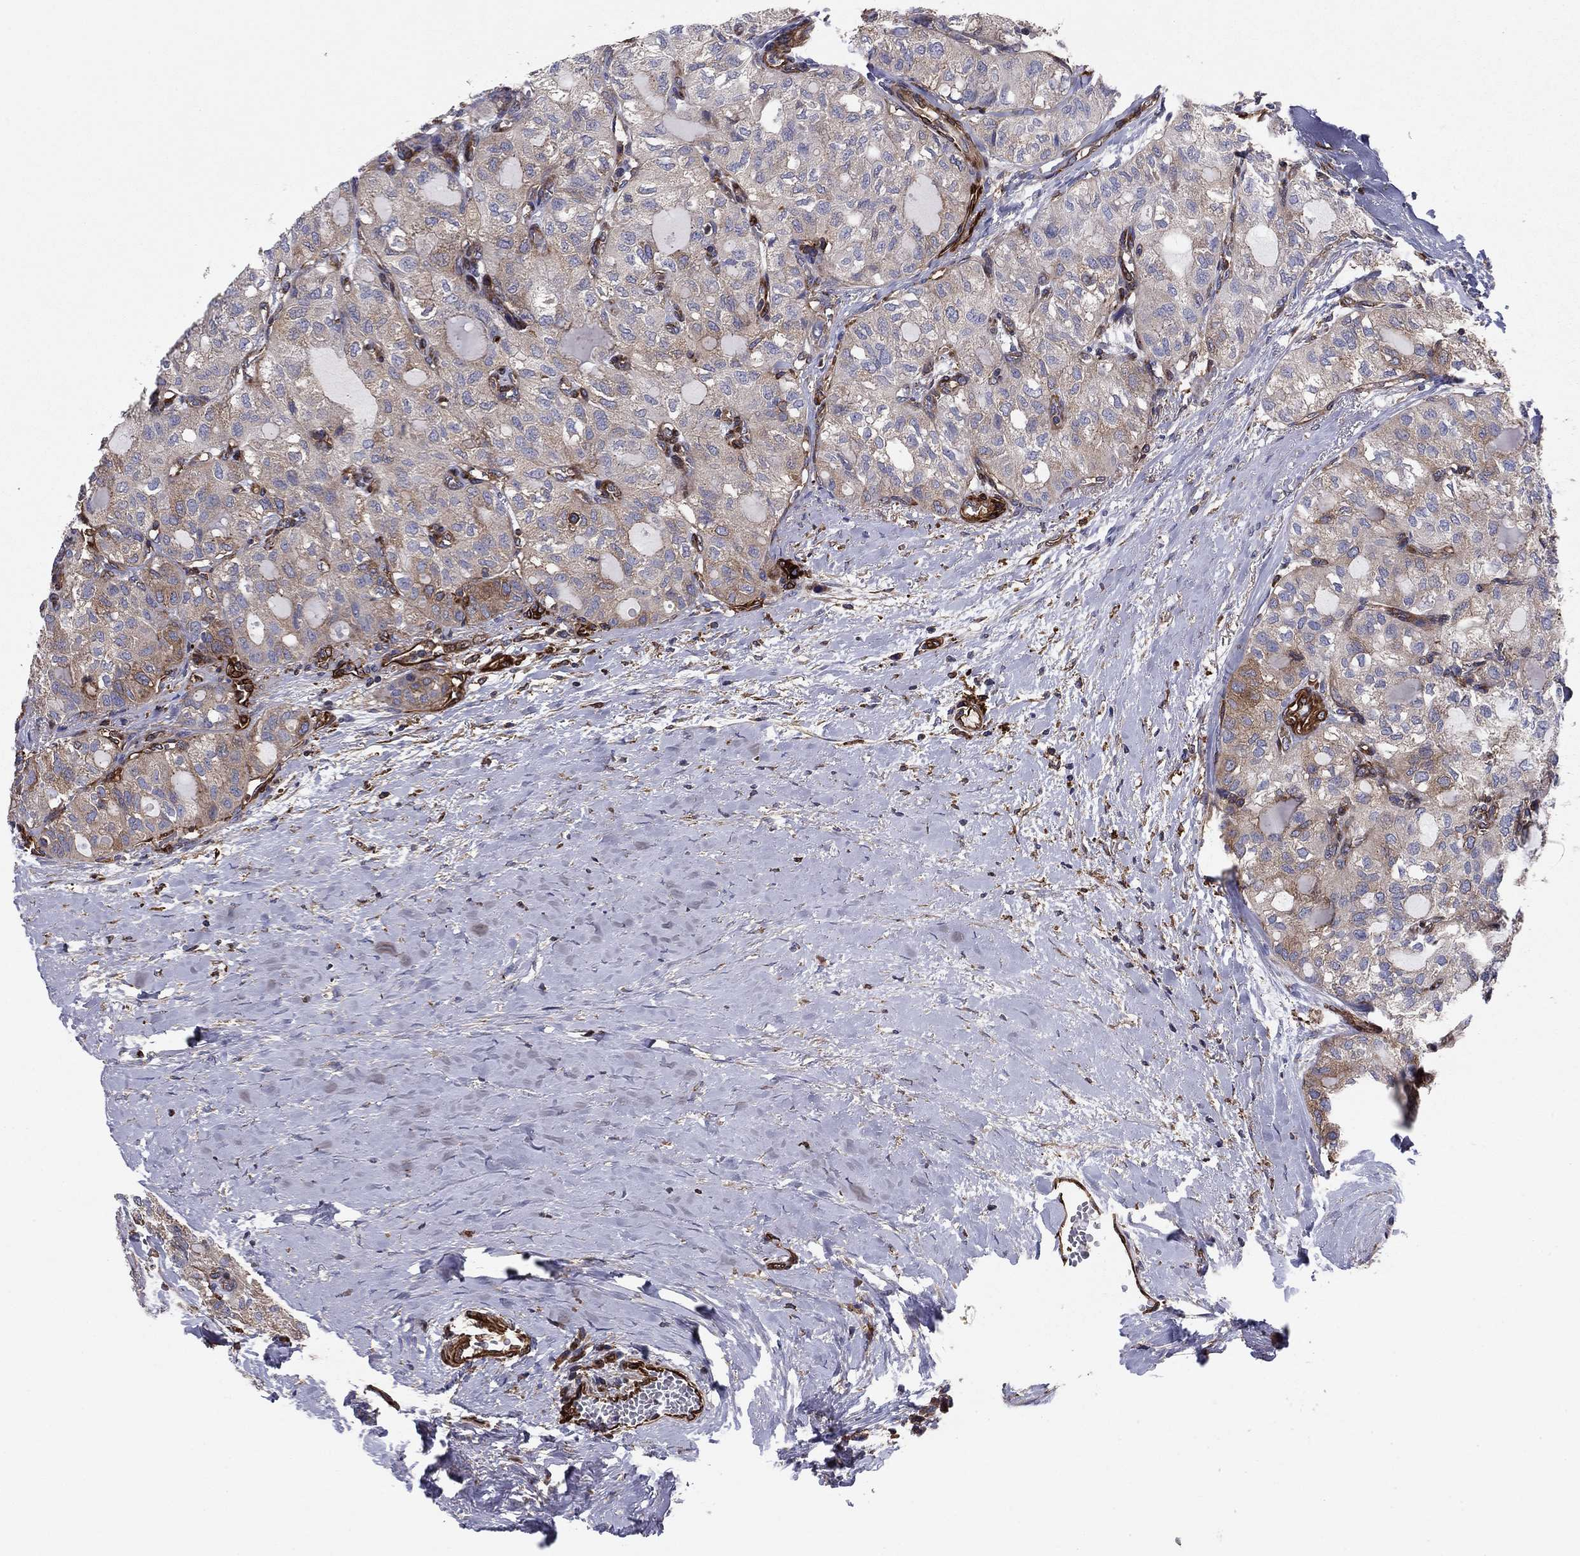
{"staining": {"intensity": "negative", "quantity": "none", "location": "none"}, "tissue": "thyroid cancer", "cell_type": "Tumor cells", "image_type": "cancer", "snomed": [{"axis": "morphology", "description": "Follicular adenoma carcinoma, NOS"}, {"axis": "topography", "description": "Thyroid gland"}], "caption": "A photomicrograph of human thyroid cancer (follicular adenoma carcinoma) is negative for staining in tumor cells.", "gene": "EHBP1L1", "patient": {"sex": "male", "age": 75}}